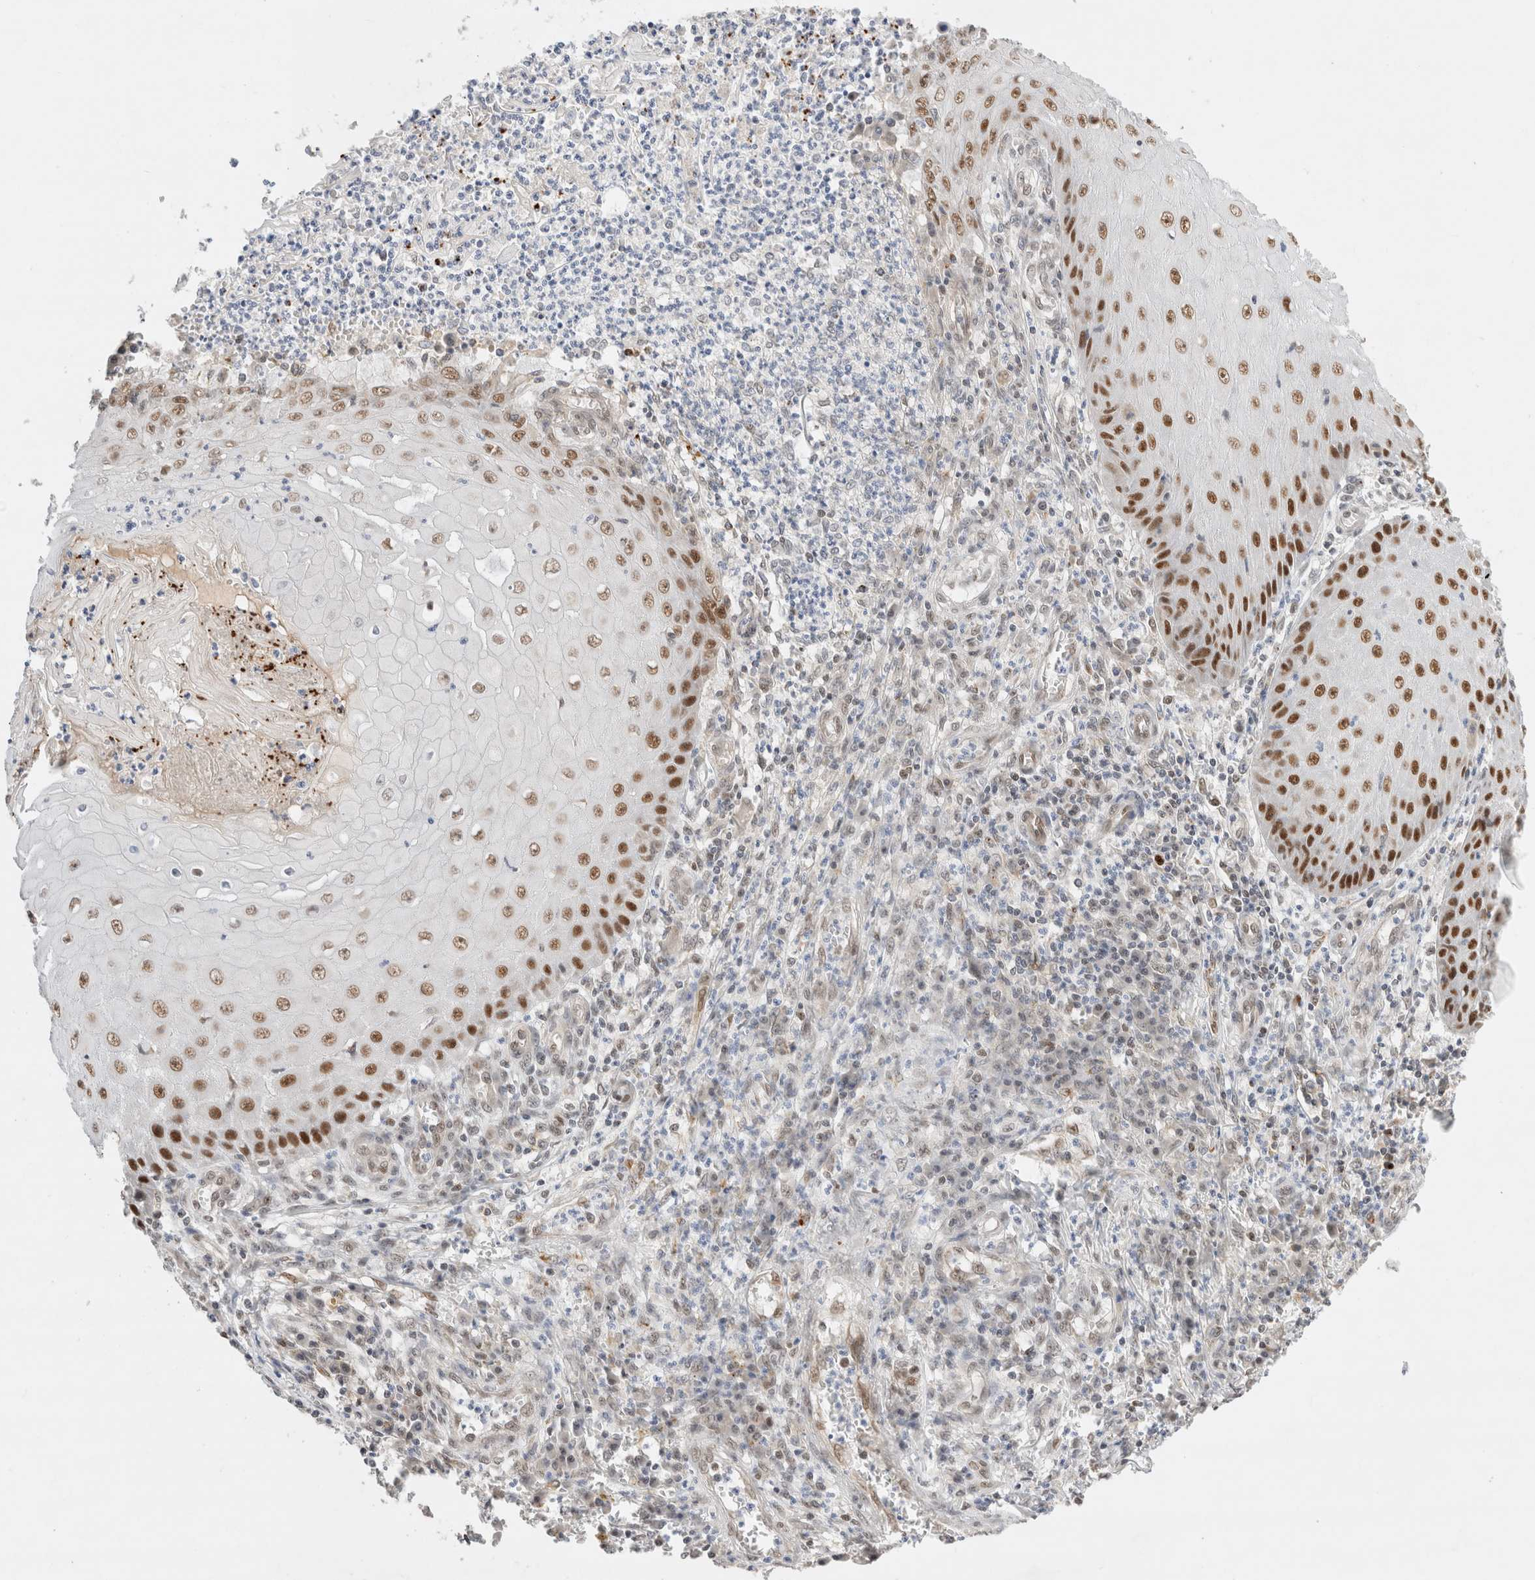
{"staining": {"intensity": "moderate", "quantity": ">75%", "location": "nuclear"}, "tissue": "skin cancer", "cell_type": "Tumor cells", "image_type": "cancer", "snomed": [{"axis": "morphology", "description": "Squamous cell carcinoma, NOS"}, {"axis": "topography", "description": "Skin"}], "caption": "Immunohistochemistry (IHC) staining of squamous cell carcinoma (skin), which exhibits medium levels of moderate nuclear expression in about >75% of tumor cells indicating moderate nuclear protein expression. The staining was performed using DAB (3,3'-diaminobenzidine) (brown) for protein detection and nuclei were counterstained in hematoxylin (blue).", "gene": "GTF2I", "patient": {"sex": "female", "age": 73}}